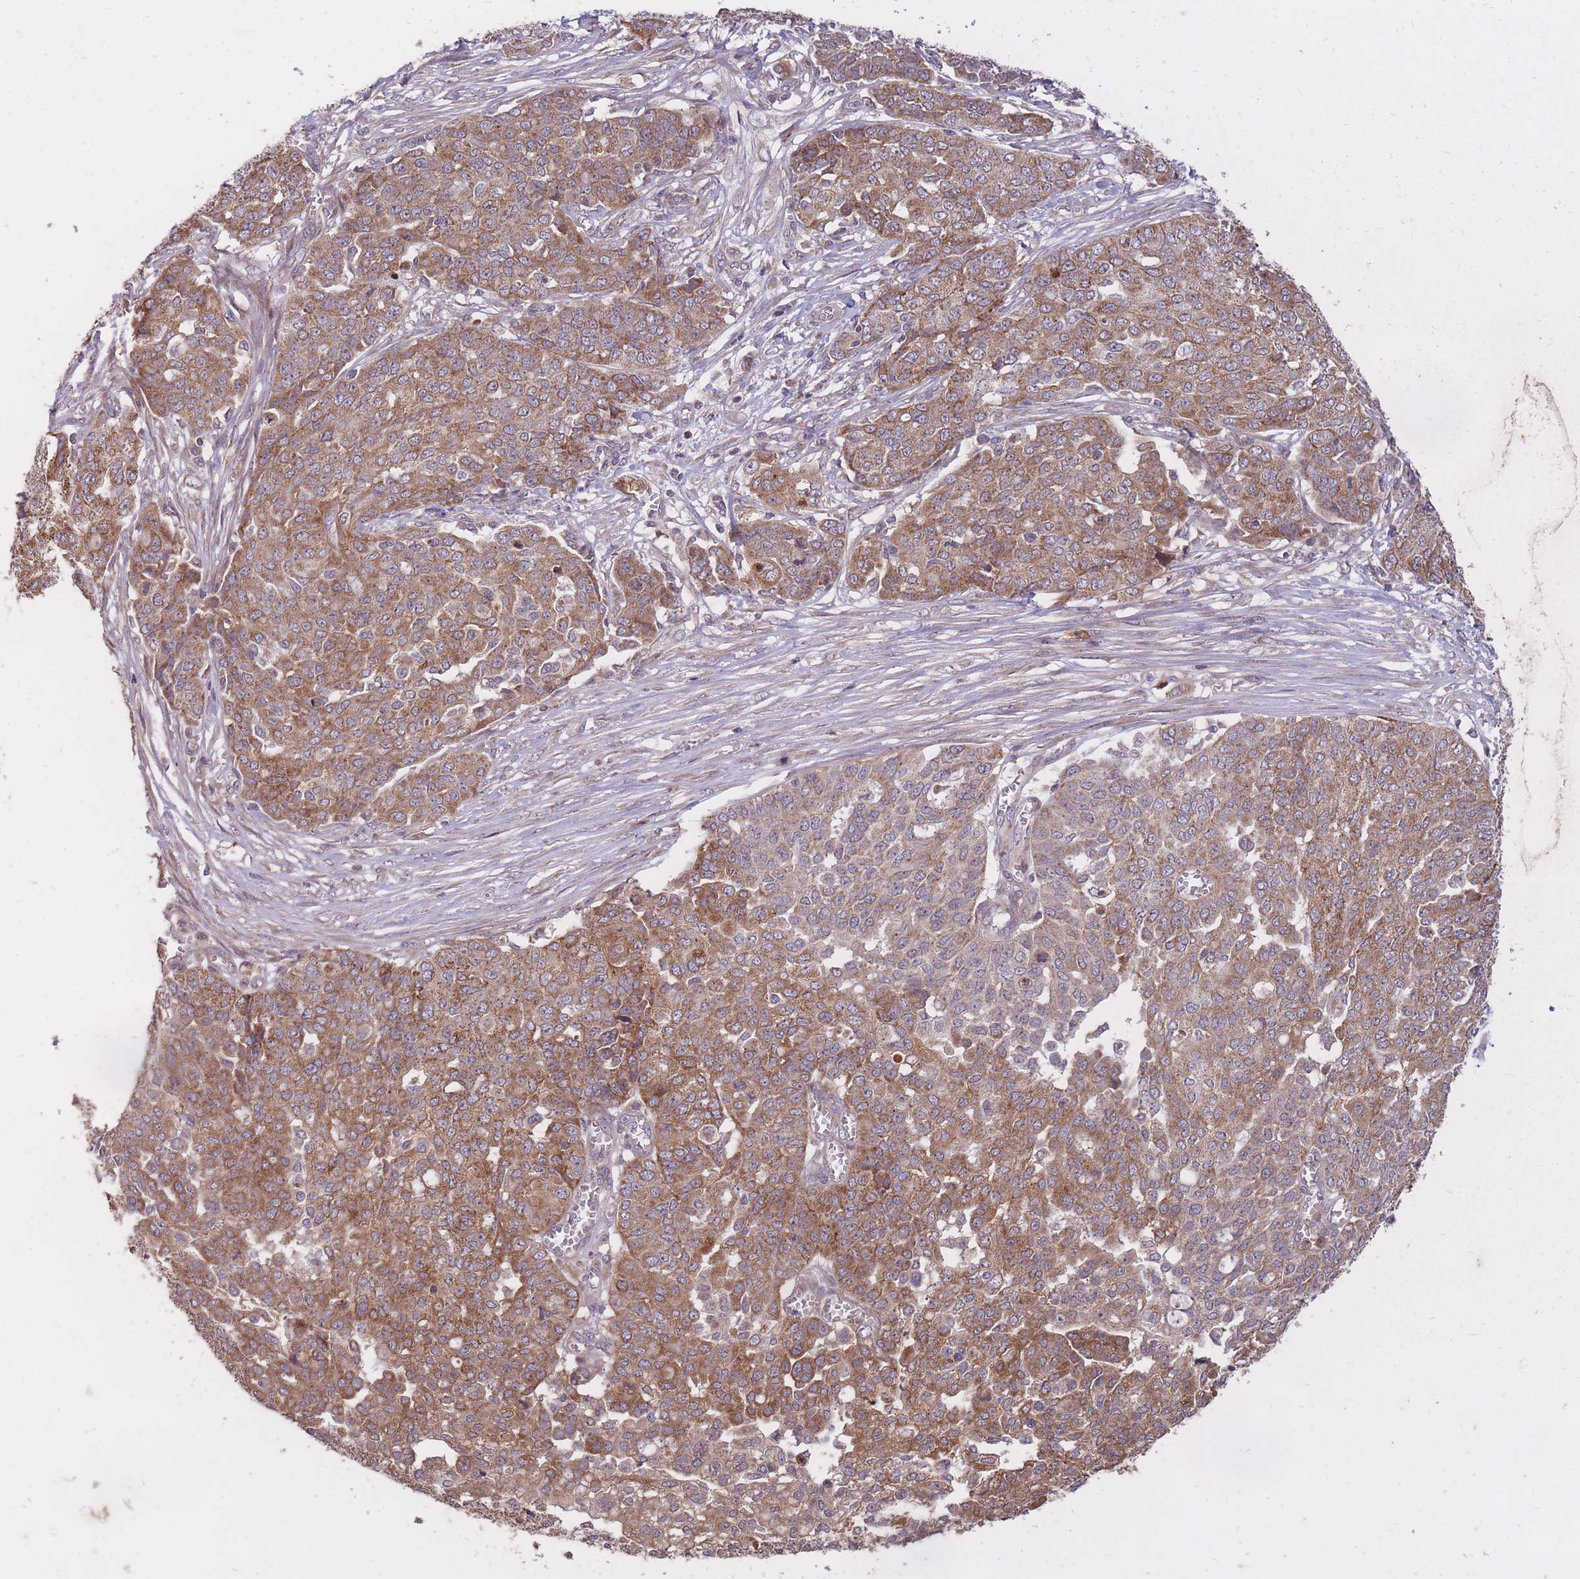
{"staining": {"intensity": "moderate", "quantity": ">75%", "location": "cytoplasmic/membranous"}, "tissue": "ovarian cancer", "cell_type": "Tumor cells", "image_type": "cancer", "snomed": [{"axis": "morphology", "description": "Cystadenocarcinoma, serous, NOS"}, {"axis": "topography", "description": "Soft tissue"}, {"axis": "topography", "description": "Ovary"}], "caption": "Tumor cells demonstrate moderate cytoplasmic/membranous positivity in about >75% of cells in ovarian serous cystadenocarcinoma.", "gene": "IGF2BP2", "patient": {"sex": "female", "age": 57}}